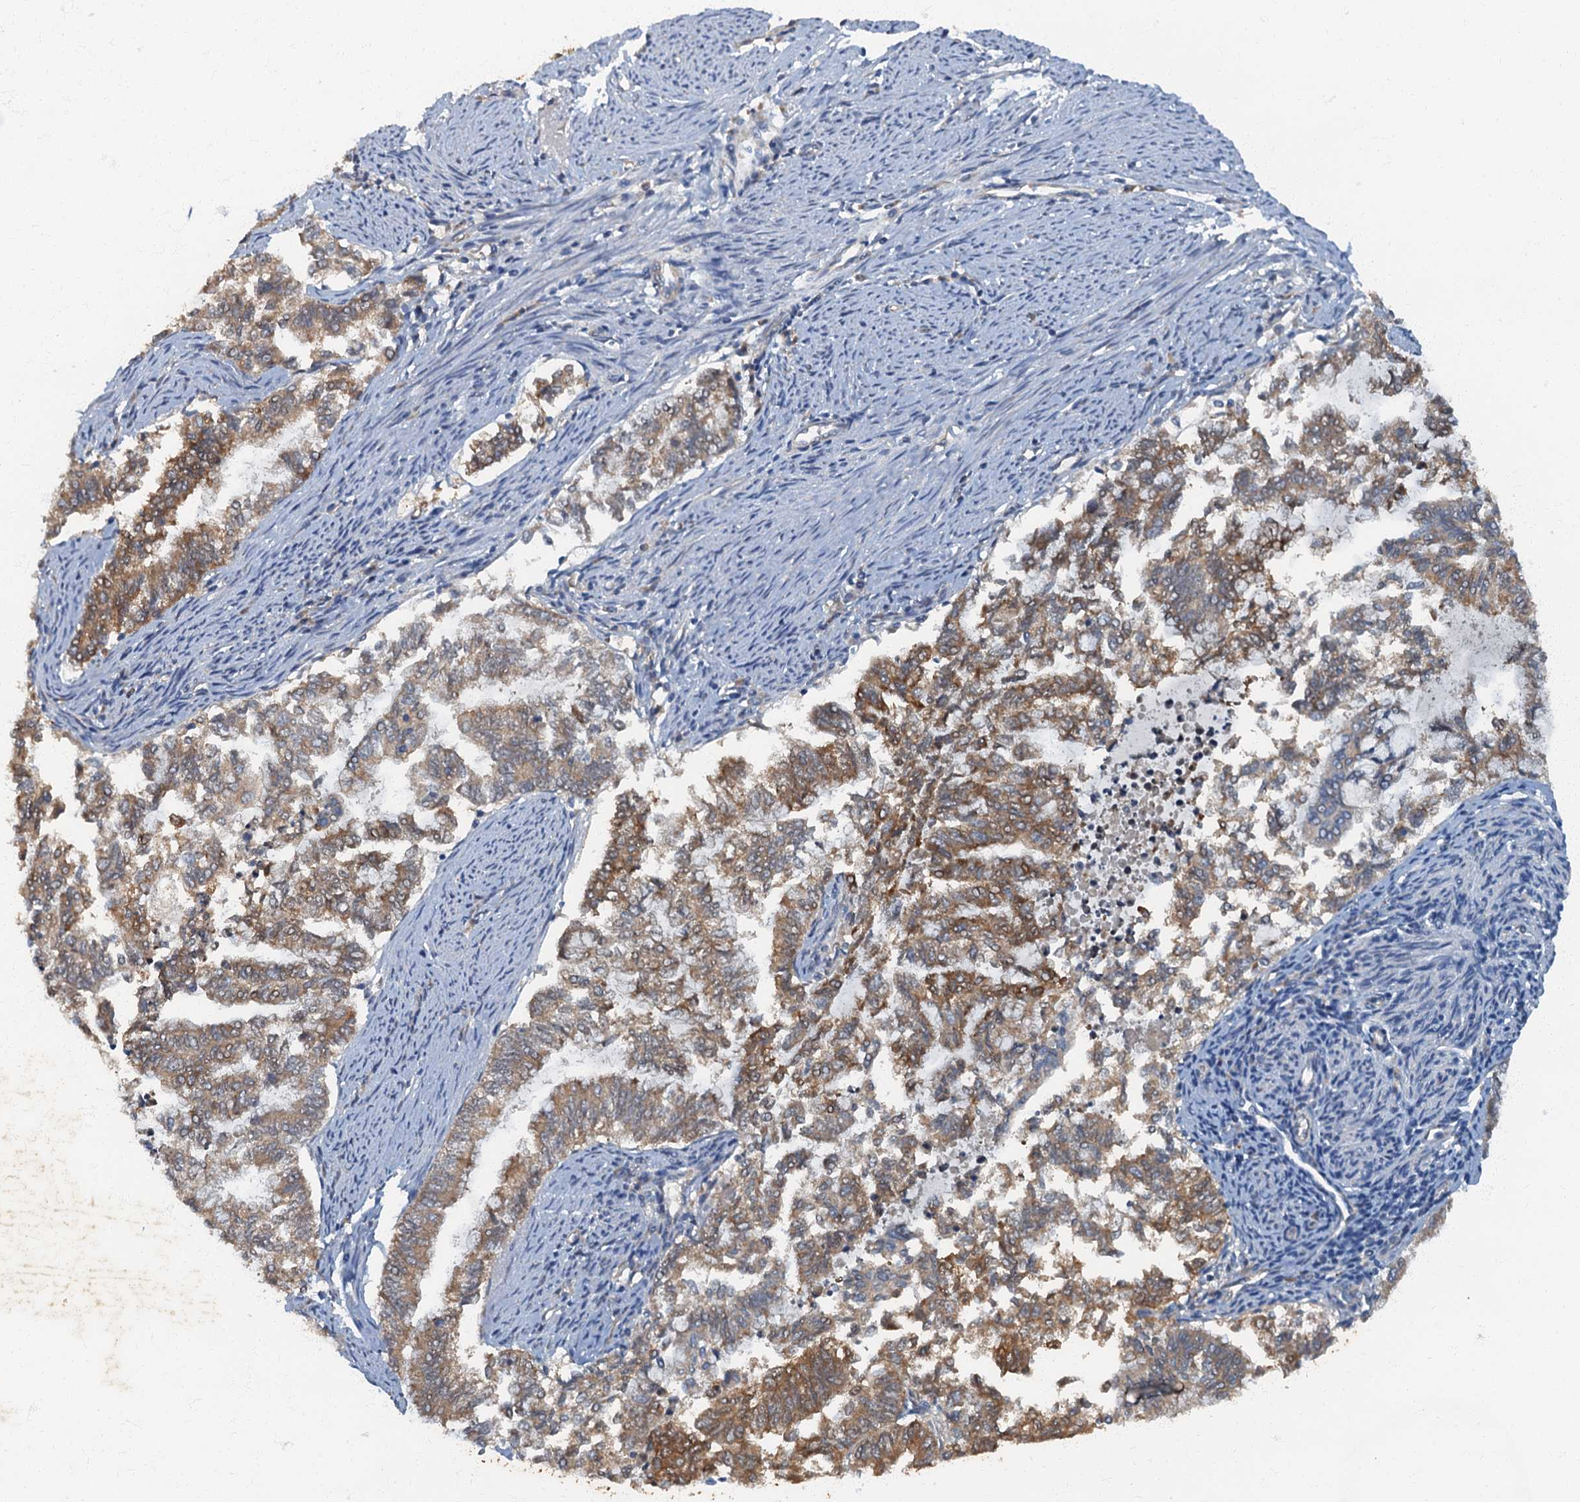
{"staining": {"intensity": "moderate", "quantity": ">75%", "location": "cytoplasmic/membranous"}, "tissue": "endometrial cancer", "cell_type": "Tumor cells", "image_type": "cancer", "snomed": [{"axis": "morphology", "description": "Adenocarcinoma, NOS"}, {"axis": "topography", "description": "Endometrium"}], "caption": "This micrograph exhibits immunohistochemistry staining of endometrial cancer, with medium moderate cytoplasmic/membranous positivity in approximately >75% of tumor cells.", "gene": "ARL11", "patient": {"sex": "female", "age": 79}}